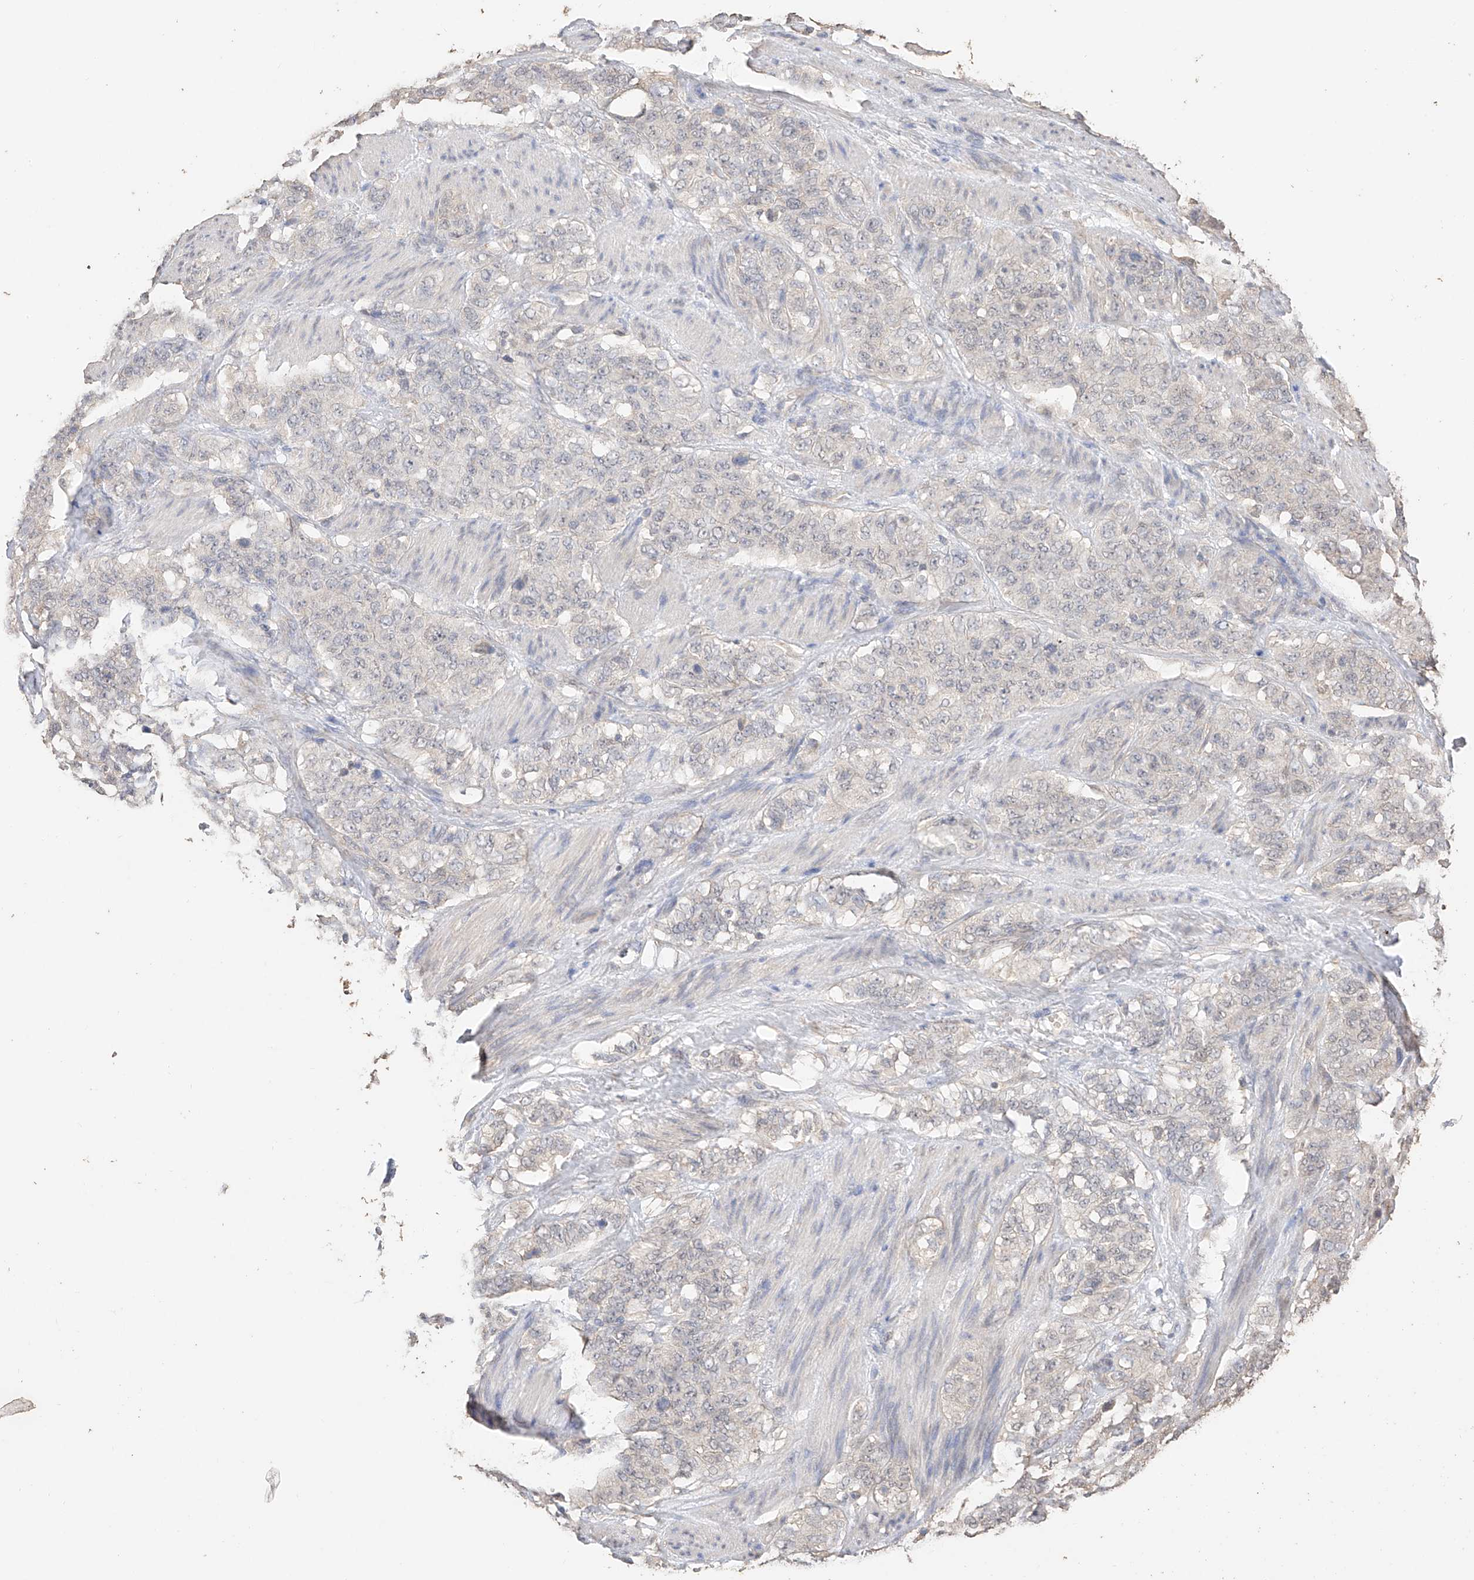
{"staining": {"intensity": "negative", "quantity": "none", "location": "none"}, "tissue": "stomach cancer", "cell_type": "Tumor cells", "image_type": "cancer", "snomed": [{"axis": "morphology", "description": "Adenocarcinoma, NOS"}, {"axis": "topography", "description": "Stomach"}], "caption": "Adenocarcinoma (stomach) stained for a protein using IHC demonstrates no positivity tumor cells.", "gene": "IL22RA2", "patient": {"sex": "male", "age": 48}}